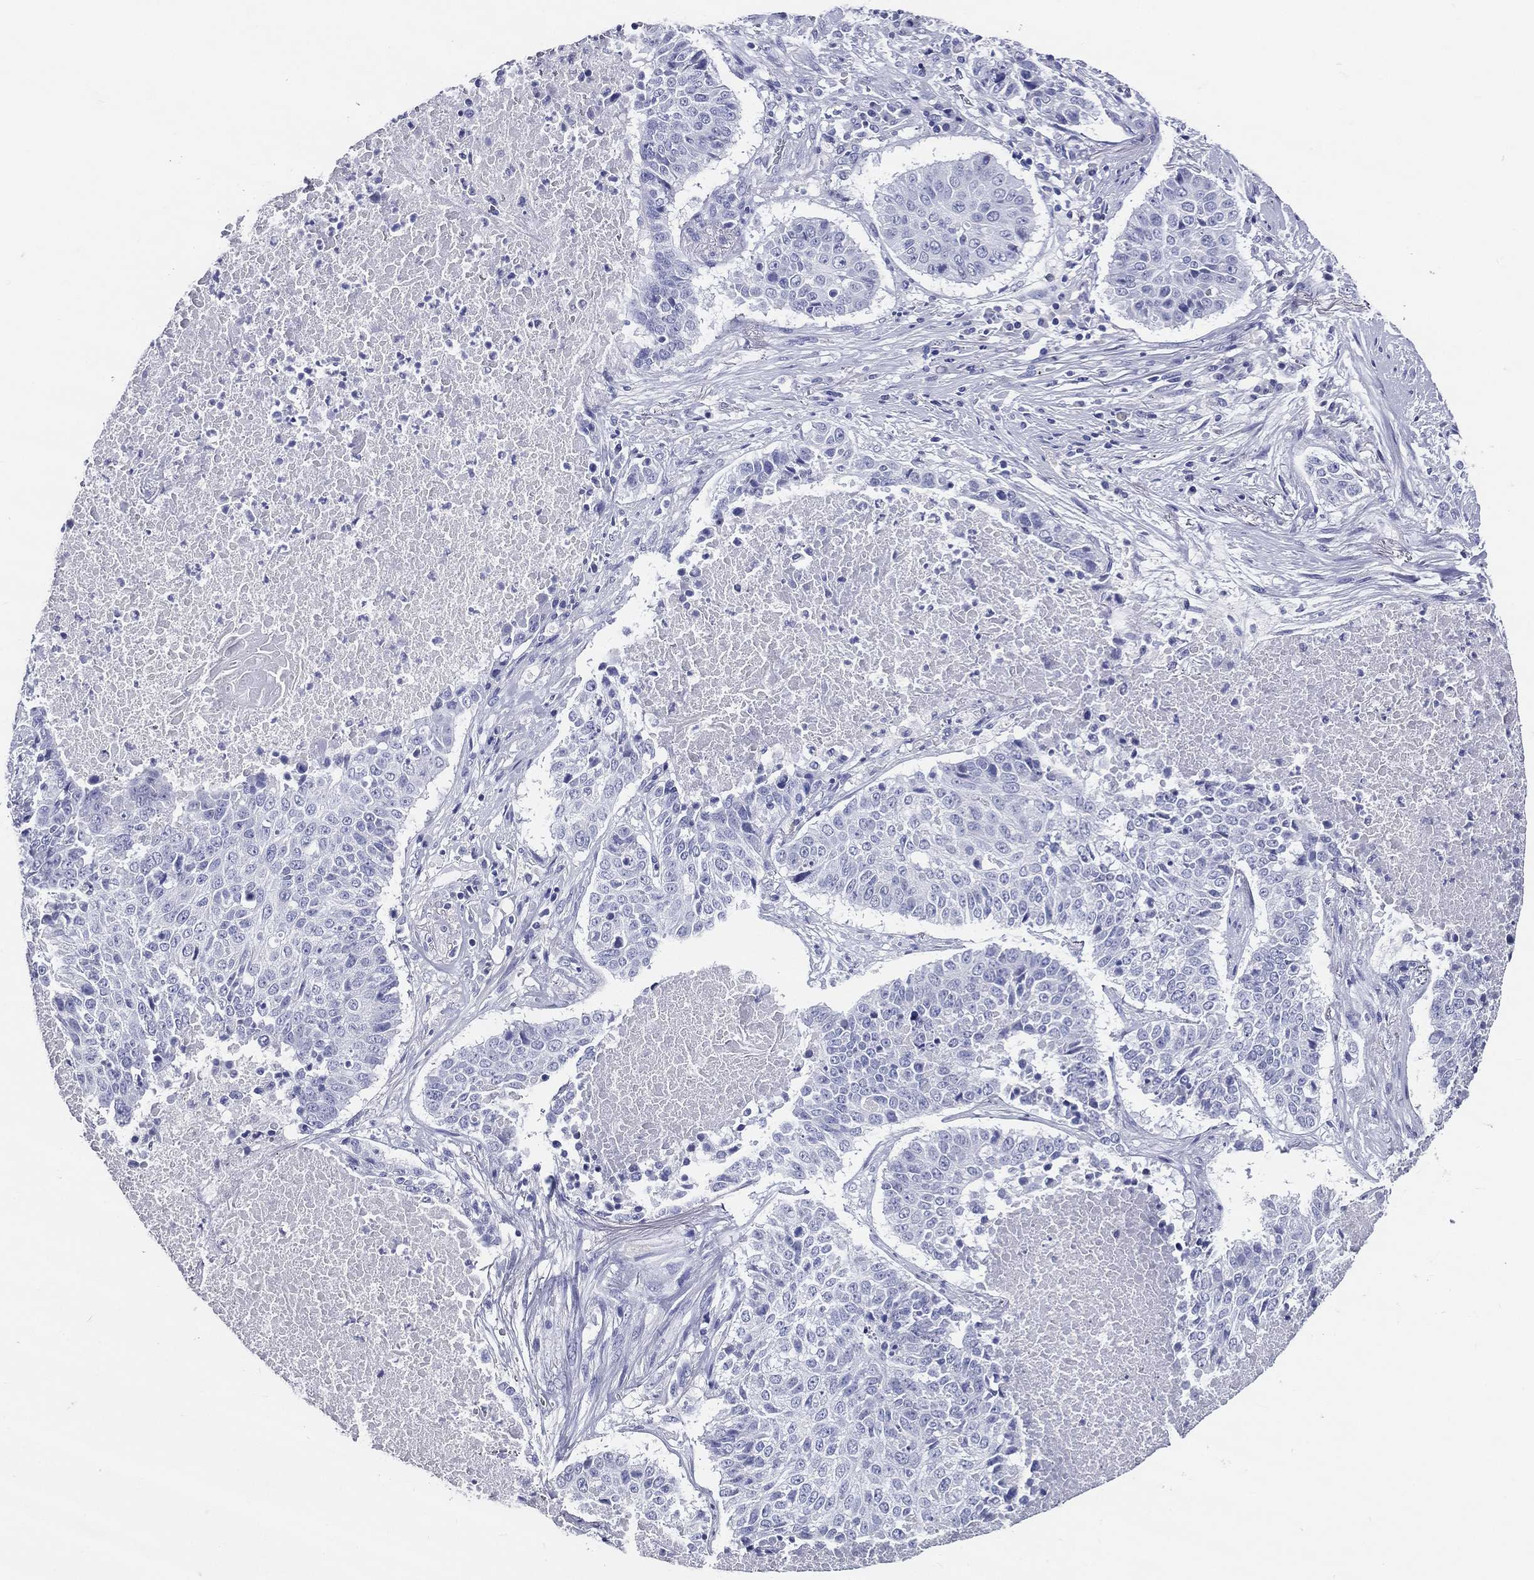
{"staining": {"intensity": "negative", "quantity": "none", "location": "none"}, "tissue": "lung cancer", "cell_type": "Tumor cells", "image_type": "cancer", "snomed": [{"axis": "morphology", "description": "Squamous cell carcinoma, NOS"}, {"axis": "topography", "description": "Lung"}], "caption": "A high-resolution image shows IHC staining of lung cancer, which reveals no significant staining in tumor cells. Brightfield microscopy of immunohistochemistry (IHC) stained with DAB (3,3'-diaminobenzidine) (brown) and hematoxylin (blue), captured at high magnification.", "gene": "ACE2", "patient": {"sex": "male", "age": 64}}